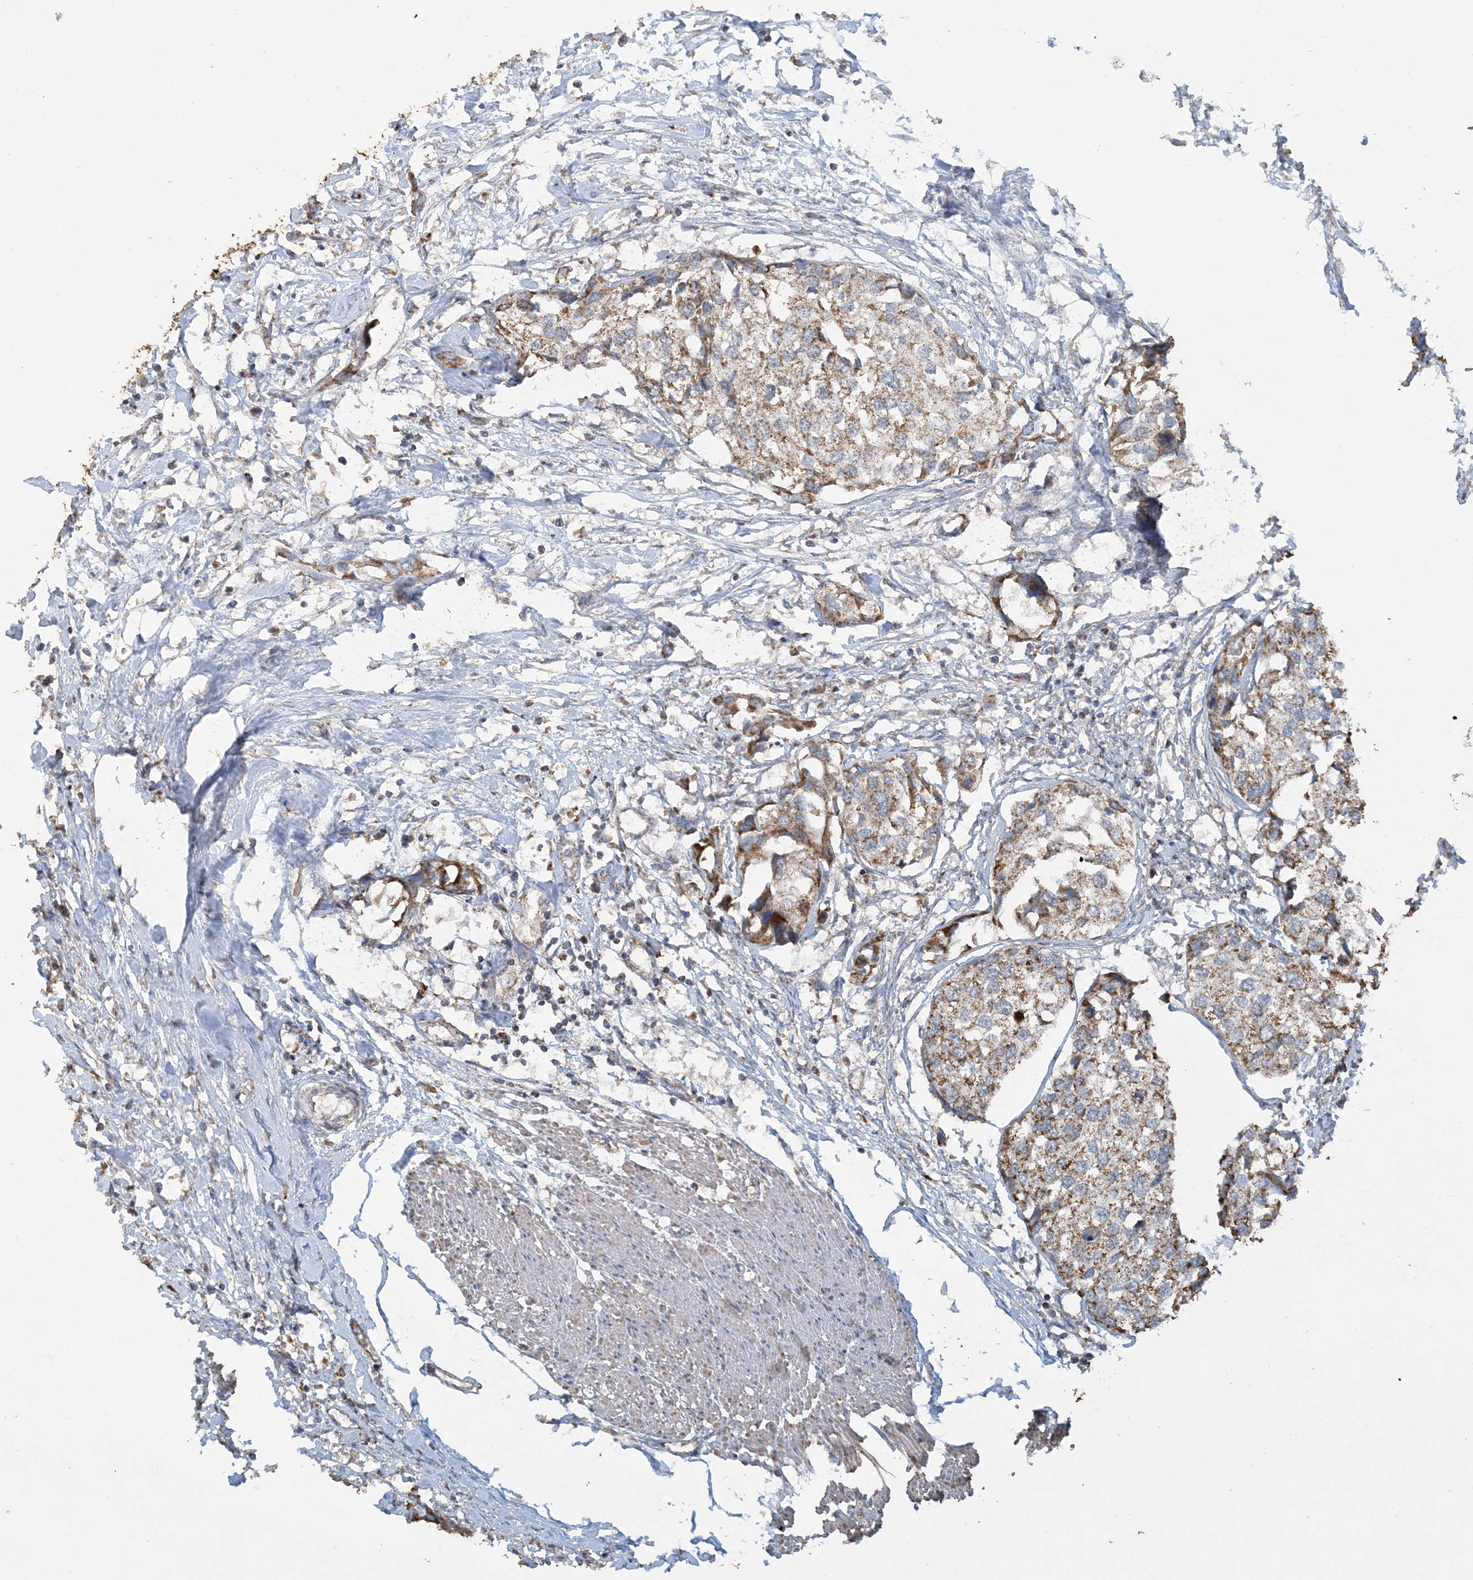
{"staining": {"intensity": "moderate", "quantity": ">75%", "location": "cytoplasmic/membranous"}, "tissue": "urothelial cancer", "cell_type": "Tumor cells", "image_type": "cancer", "snomed": [{"axis": "morphology", "description": "Urothelial carcinoma, High grade"}, {"axis": "topography", "description": "Urinary bladder"}], "caption": "A high-resolution histopathology image shows immunohistochemistry (IHC) staining of high-grade urothelial carcinoma, which reveals moderate cytoplasmic/membranous positivity in about >75% of tumor cells. The staining is performed using DAB (3,3'-diaminobenzidine) brown chromogen to label protein expression. The nuclei are counter-stained blue using hematoxylin.", "gene": "SFMBT2", "patient": {"sex": "male", "age": 64}}